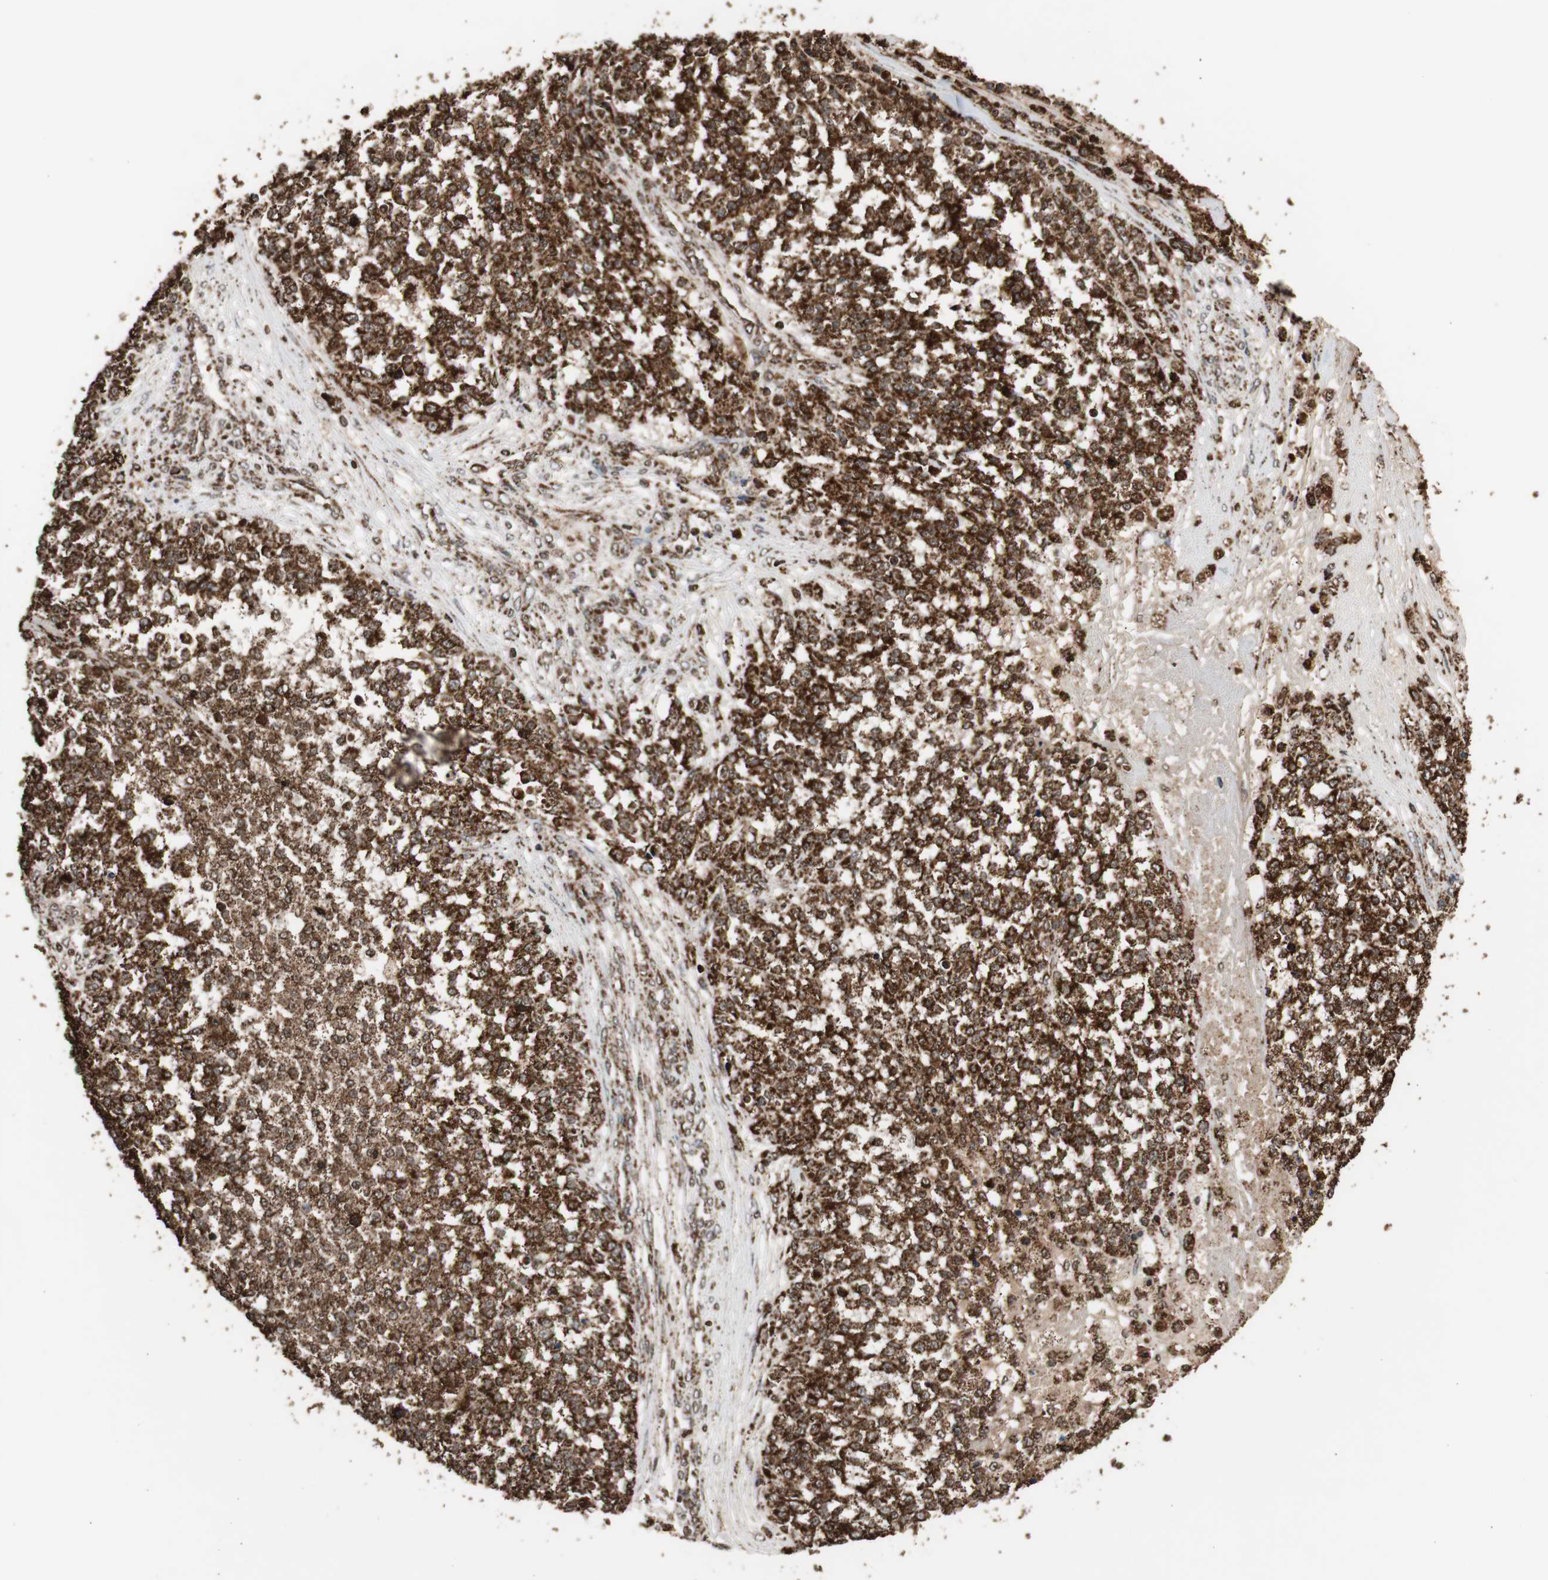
{"staining": {"intensity": "strong", "quantity": ">75%", "location": "cytoplasmic/membranous"}, "tissue": "testis cancer", "cell_type": "Tumor cells", "image_type": "cancer", "snomed": [{"axis": "morphology", "description": "Seminoma, NOS"}, {"axis": "topography", "description": "Testis"}], "caption": "Seminoma (testis) tissue shows strong cytoplasmic/membranous positivity in about >75% of tumor cells", "gene": "HSPA9", "patient": {"sex": "male", "age": 59}}